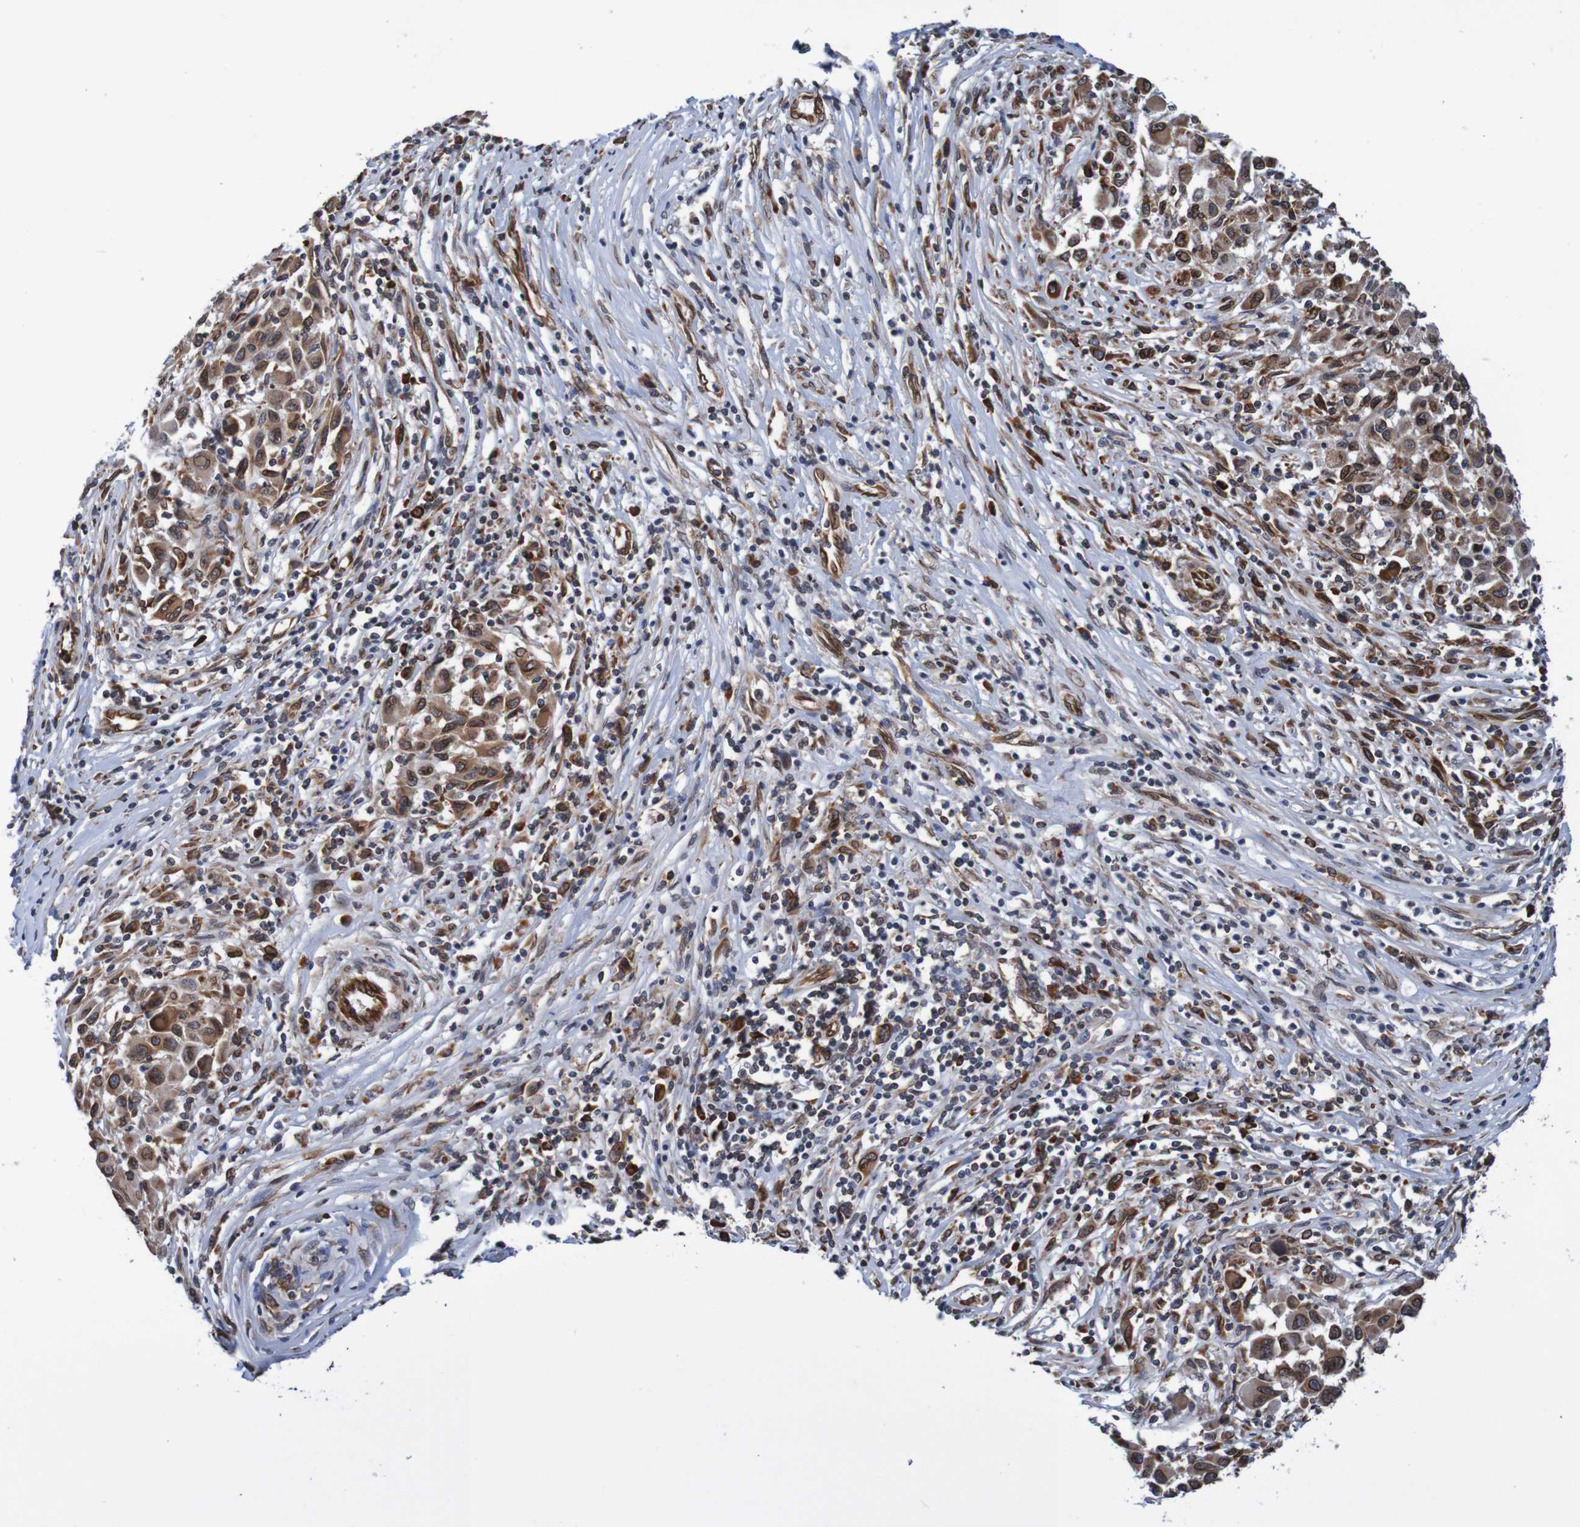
{"staining": {"intensity": "moderate", "quantity": ">75%", "location": "cytoplasmic/membranous,nuclear"}, "tissue": "melanoma", "cell_type": "Tumor cells", "image_type": "cancer", "snomed": [{"axis": "morphology", "description": "Malignant melanoma, Metastatic site"}, {"axis": "topography", "description": "Lymph node"}], "caption": "This is a micrograph of immunohistochemistry staining of melanoma, which shows moderate expression in the cytoplasmic/membranous and nuclear of tumor cells.", "gene": "TMEM109", "patient": {"sex": "male", "age": 61}}